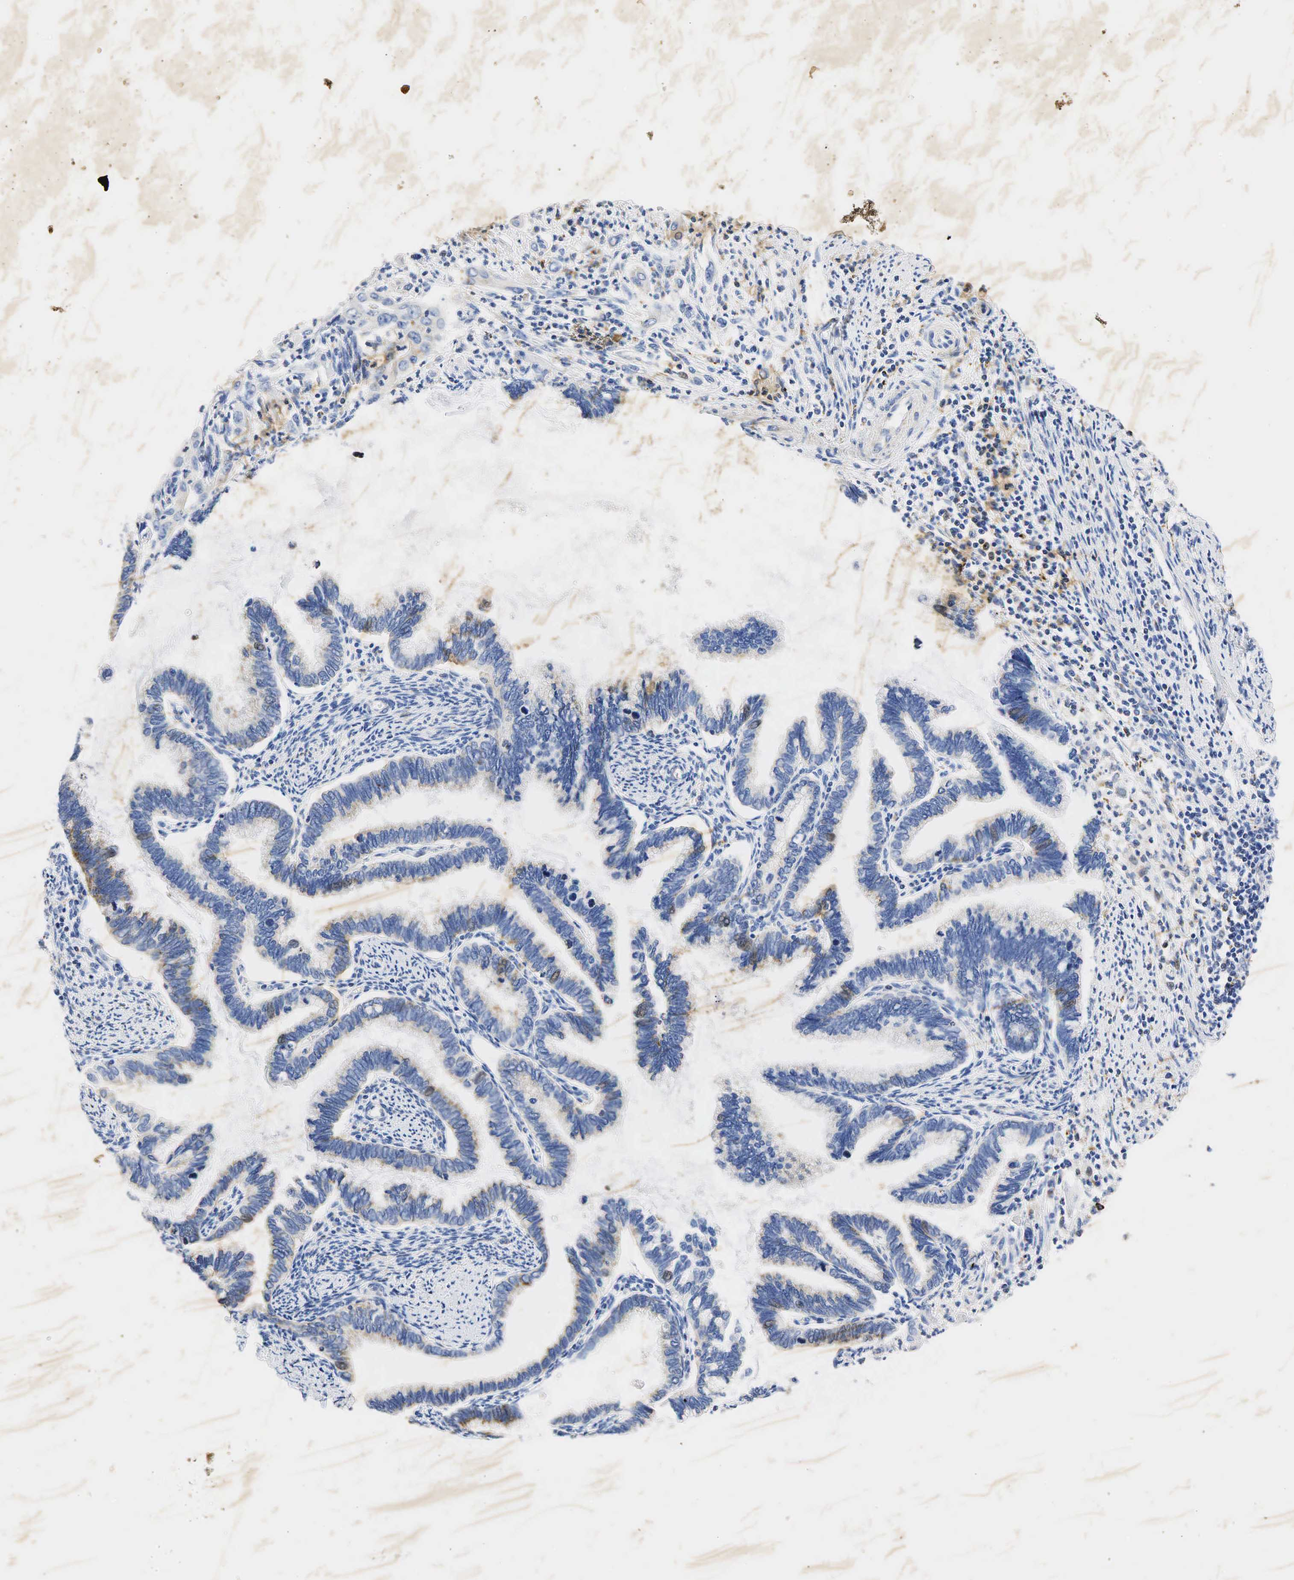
{"staining": {"intensity": "weak", "quantity": "25%-75%", "location": "cytoplasmic/membranous,nuclear"}, "tissue": "cervical cancer", "cell_type": "Tumor cells", "image_type": "cancer", "snomed": [{"axis": "morphology", "description": "Adenocarcinoma, NOS"}, {"axis": "topography", "description": "Cervix"}], "caption": "Protein staining of cervical adenocarcinoma tissue demonstrates weak cytoplasmic/membranous and nuclear positivity in about 25%-75% of tumor cells.", "gene": "SYP", "patient": {"sex": "female", "age": 49}}